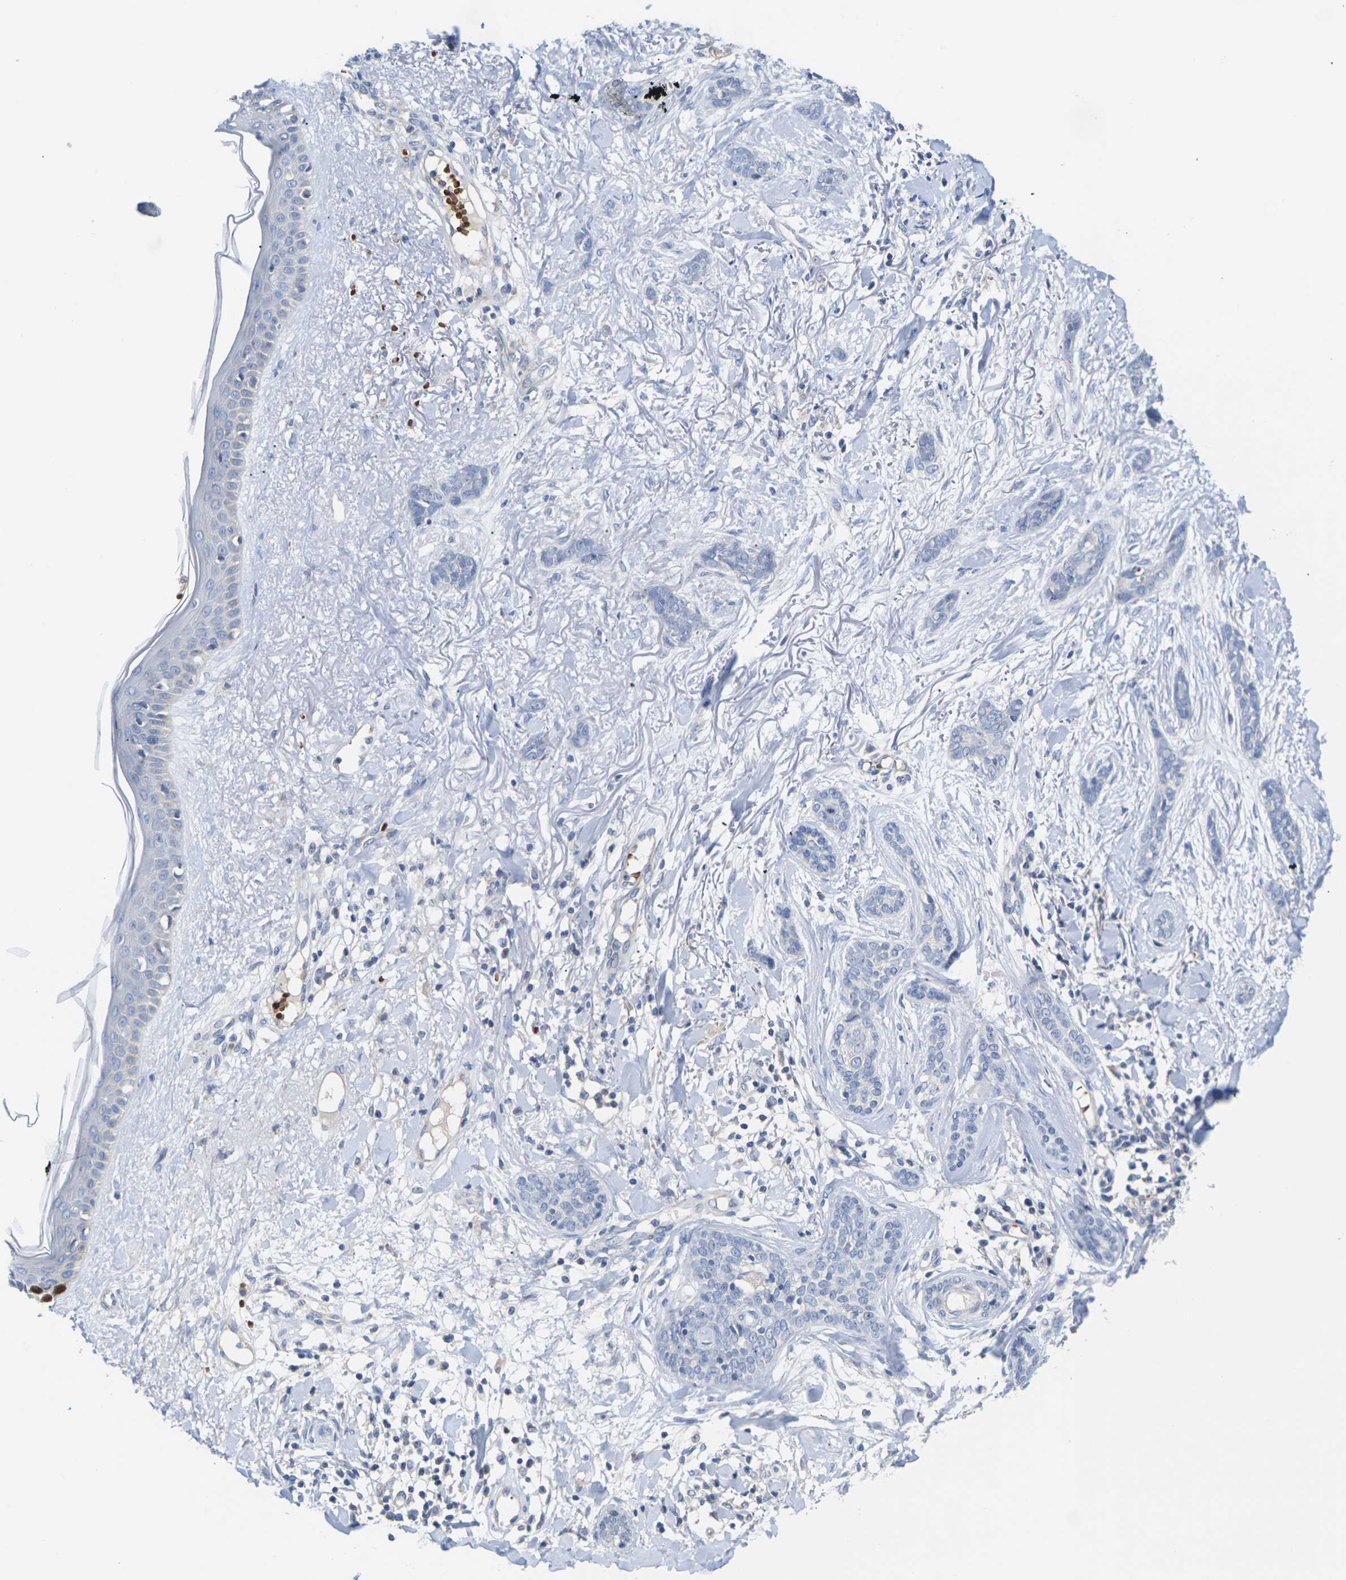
{"staining": {"intensity": "negative", "quantity": "none", "location": "none"}, "tissue": "skin cancer", "cell_type": "Tumor cells", "image_type": "cancer", "snomed": [{"axis": "morphology", "description": "Basal cell carcinoma"}, {"axis": "morphology", "description": "Adnexal tumor, benign"}, {"axis": "topography", "description": "Skin"}], "caption": "DAB (3,3'-diaminobenzidine) immunohistochemical staining of skin cancer demonstrates no significant staining in tumor cells.", "gene": "TMCO4", "patient": {"sex": "female", "age": 42}}